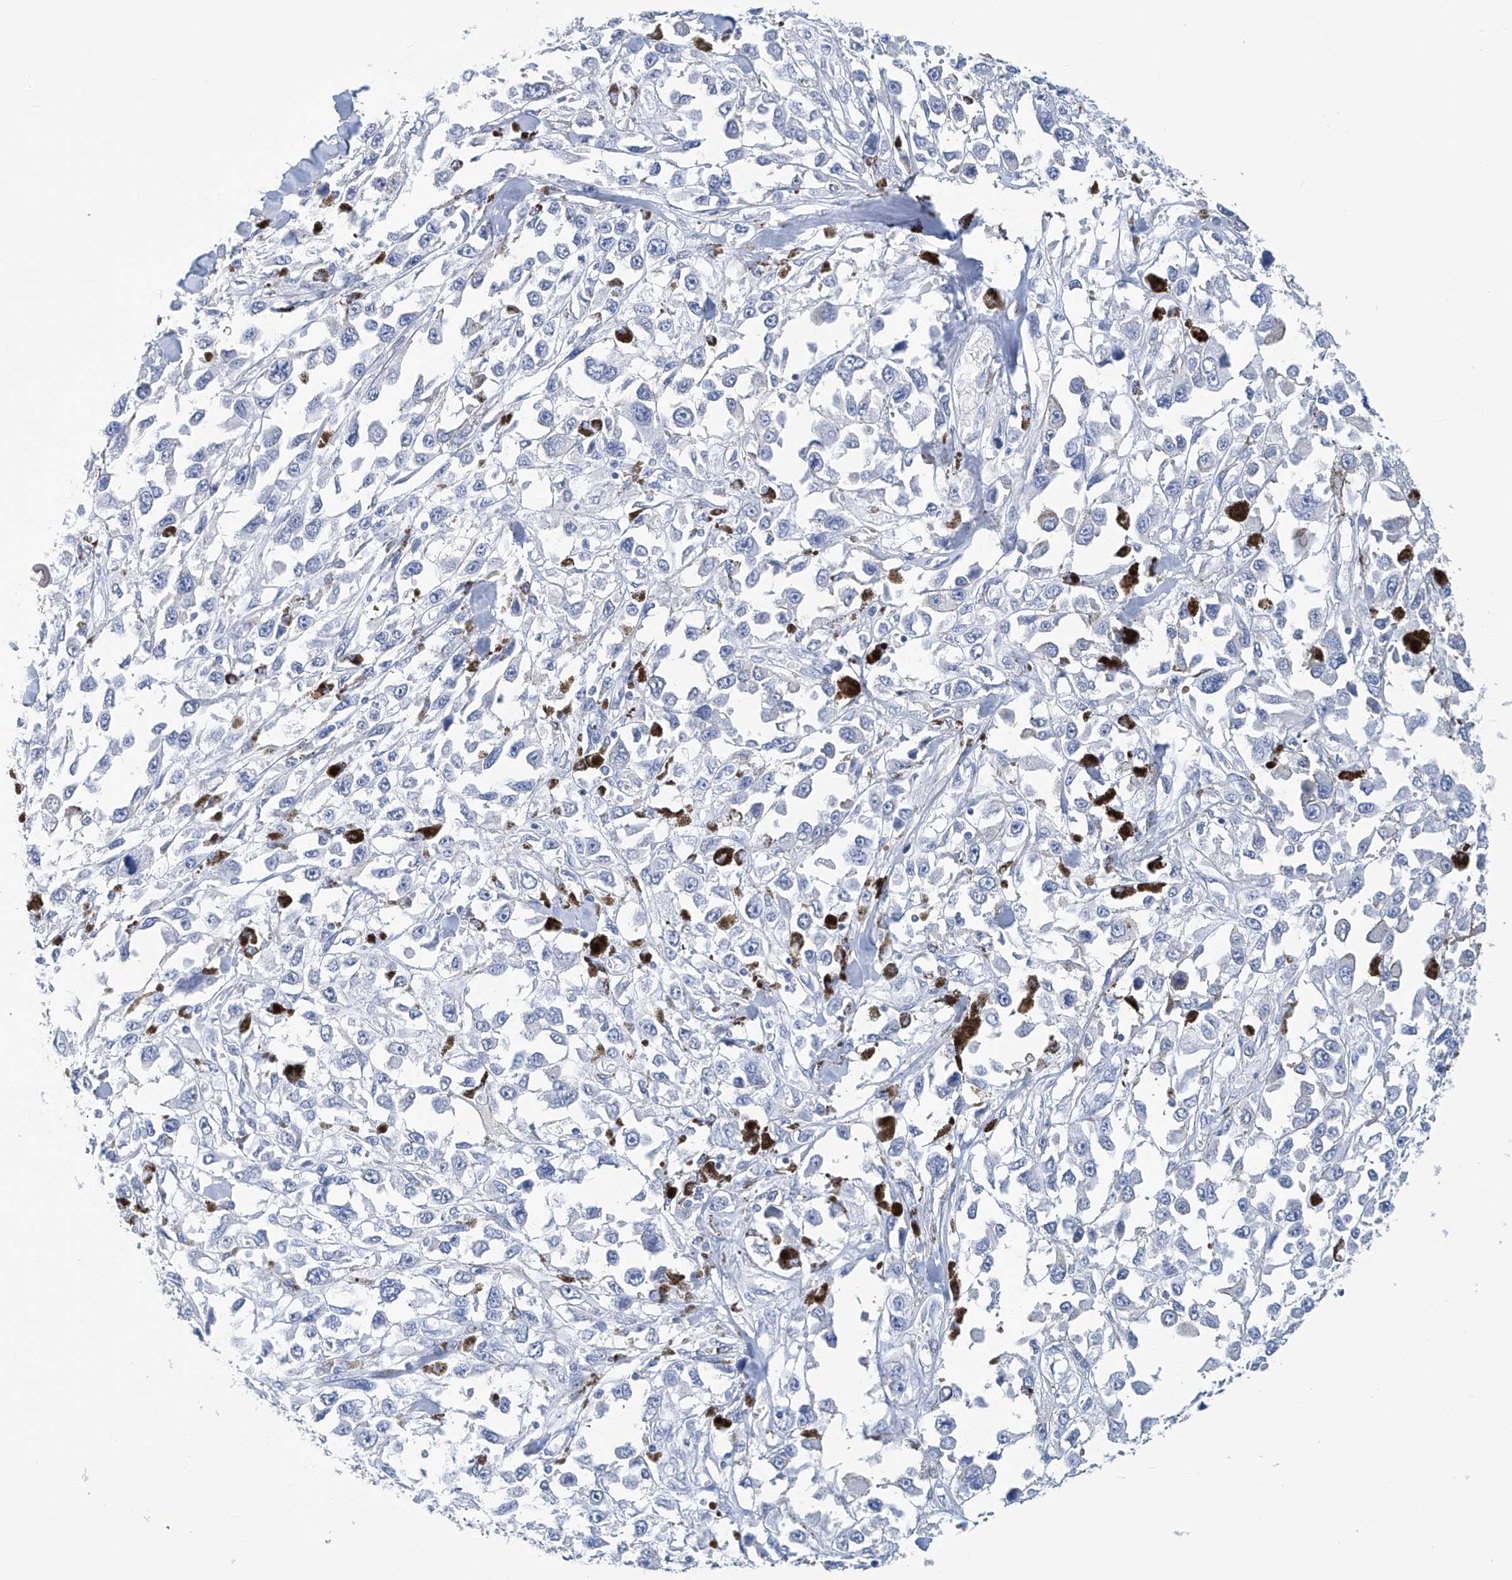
{"staining": {"intensity": "negative", "quantity": "none", "location": "none"}, "tissue": "melanoma", "cell_type": "Tumor cells", "image_type": "cancer", "snomed": [{"axis": "morphology", "description": "Malignant melanoma, Metastatic site"}, {"axis": "topography", "description": "Lymph node"}], "caption": "A histopathology image of human melanoma is negative for staining in tumor cells. Brightfield microscopy of IHC stained with DAB (brown) and hematoxylin (blue), captured at high magnification.", "gene": "DSP", "patient": {"sex": "male", "age": 59}}